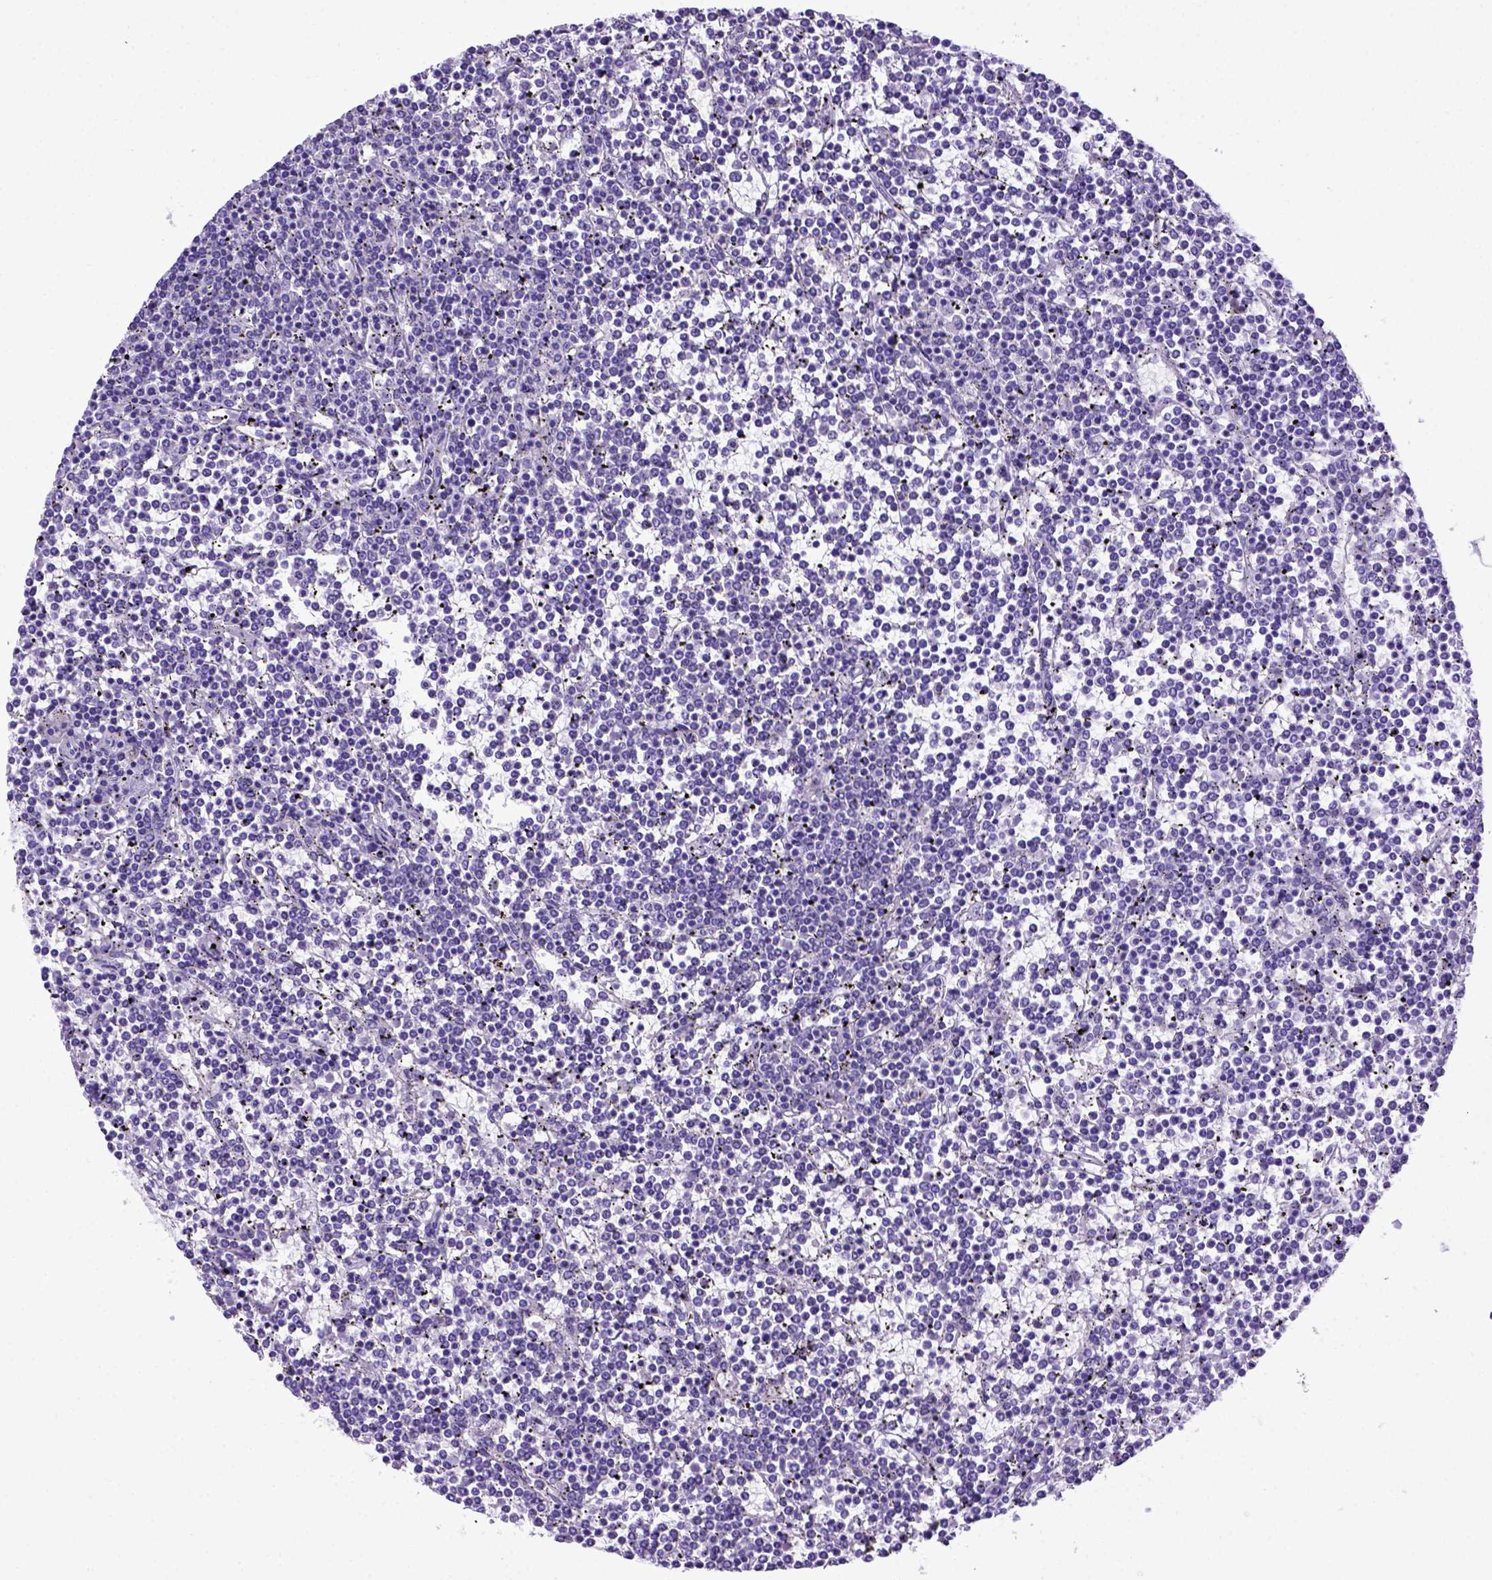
{"staining": {"intensity": "negative", "quantity": "none", "location": "none"}, "tissue": "lymphoma", "cell_type": "Tumor cells", "image_type": "cancer", "snomed": [{"axis": "morphology", "description": "Malignant lymphoma, non-Hodgkin's type, Low grade"}, {"axis": "topography", "description": "Spleen"}], "caption": "High power microscopy image of an IHC image of low-grade malignant lymphoma, non-Hodgkin's type, revealing no significant expression in tumor cells.", "gene": "MEOX2", "patient": {"sex": "female", "age": 19}}